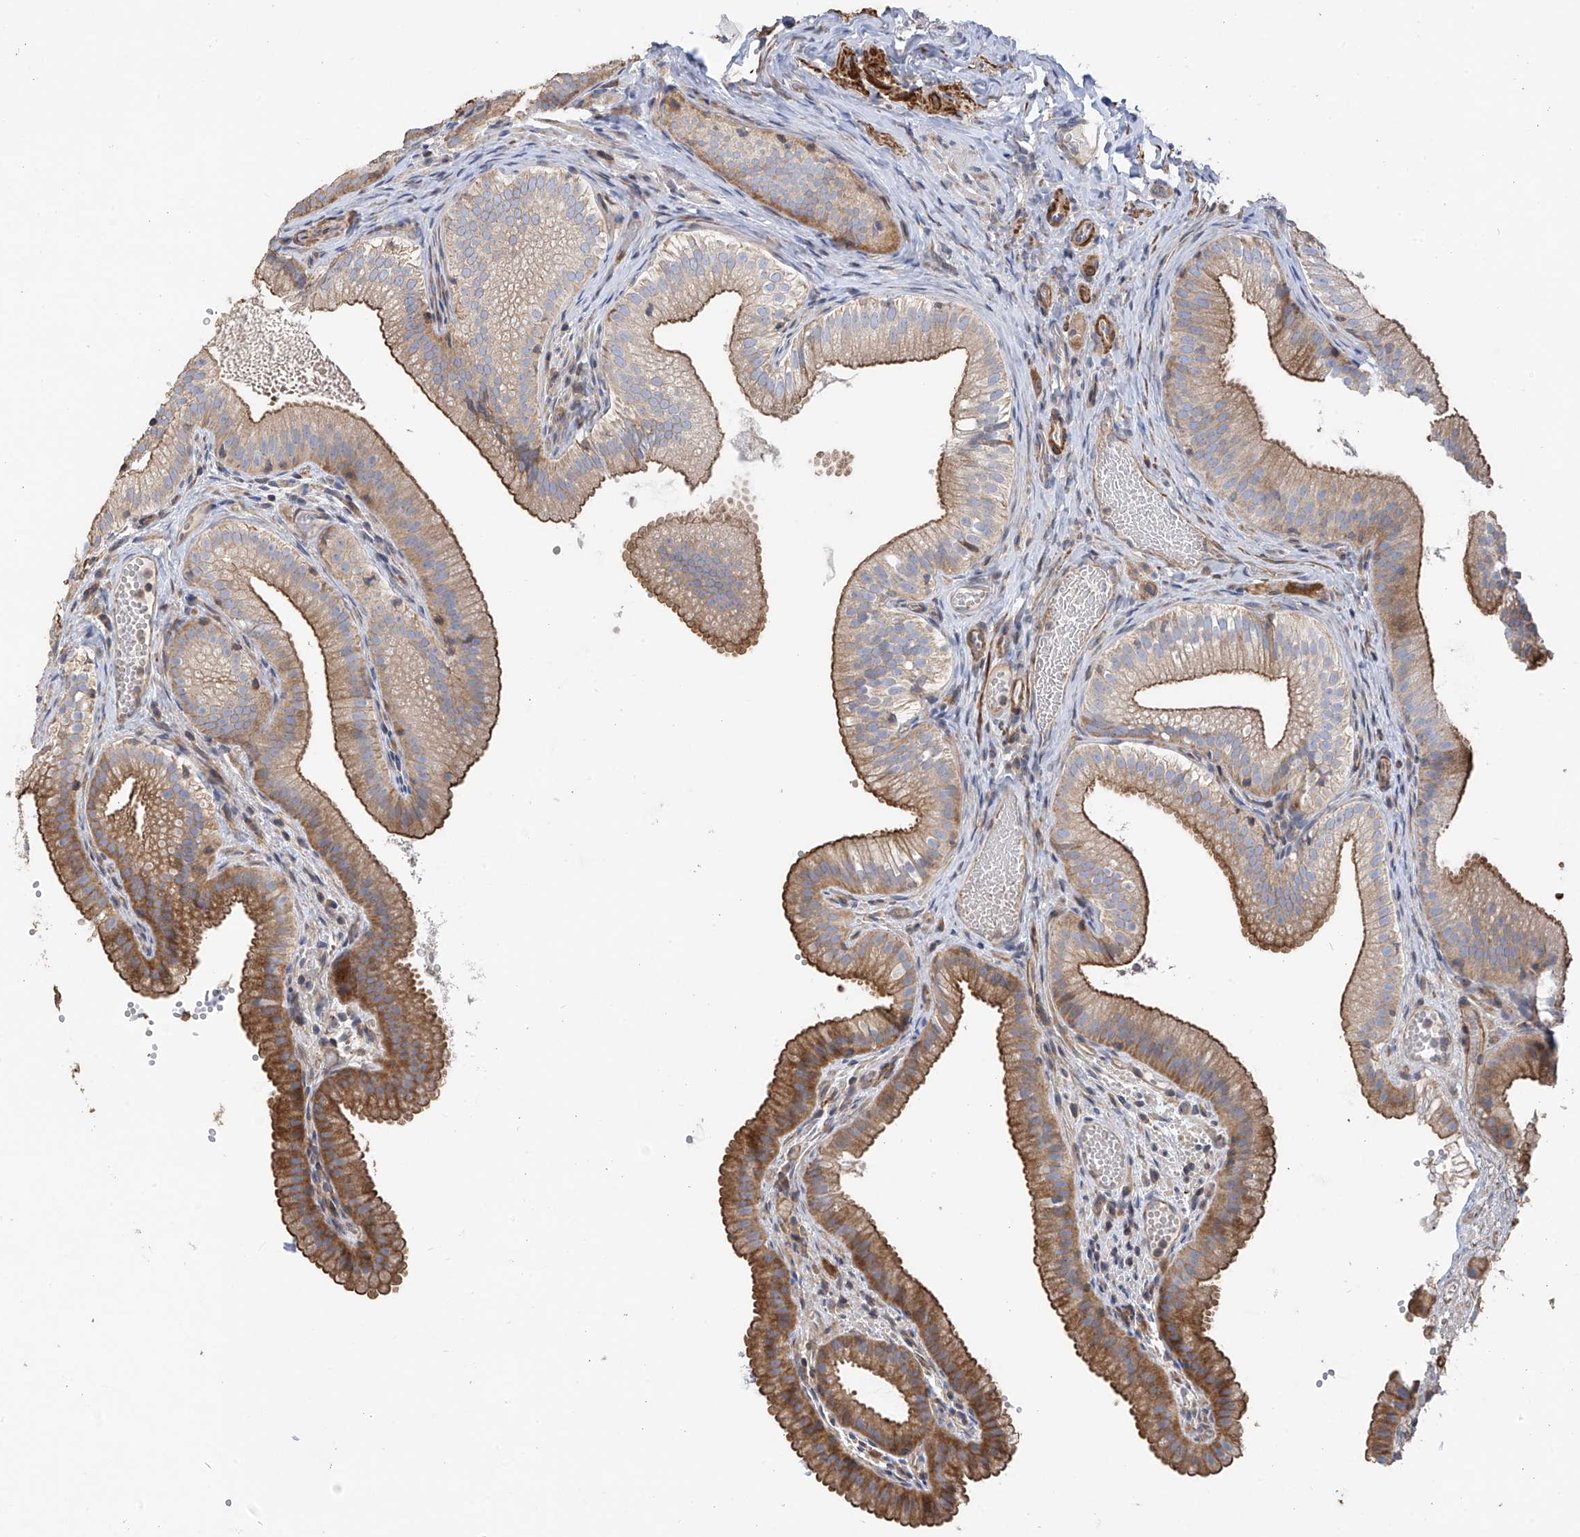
{"staining": {"intensity": "strong", "quantity": "25%-75%", "location": "cytoplasmic/membranous"}, "tissue": "gallbladder", "cell_type": "Glandular cells", "image_type": "normal", "snomed": [{"axis": "morphology", "description": "Normal tissue, NOS"}, {"axis": "topography", "description": "Gallbladder"}], "caption": "The histopathology image displays a brown stain indicating the presence of a protein in the cytoplasmic/membranous of glandular cells in gallbladder.", "gene": "SLC43A3", "patient": {"sex": "female", "age": 30}}